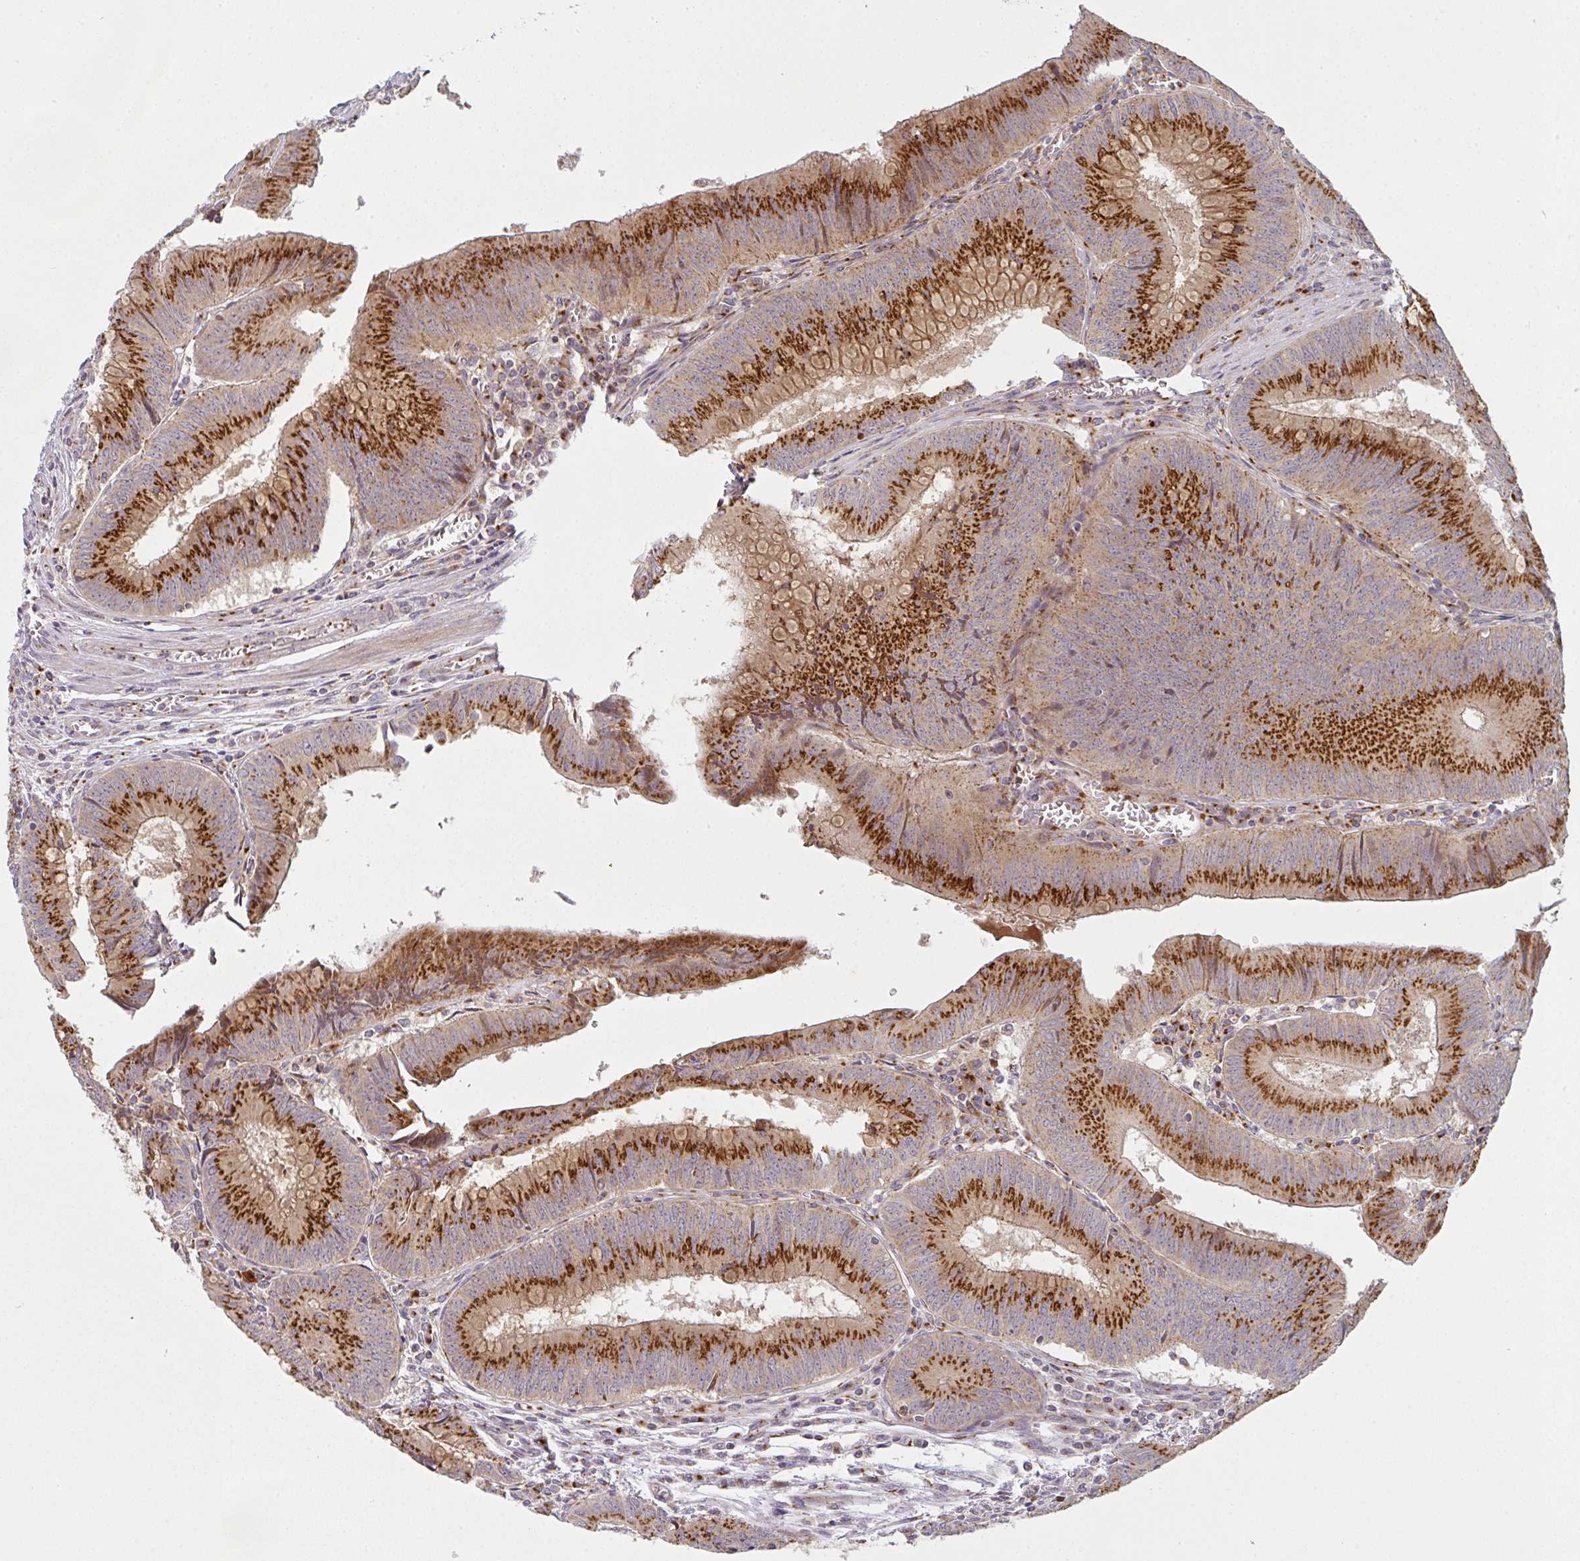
{"staining": {"intensity": "strong", "quantity": "25%-75%", "location": "cytoplasmic/membranous"}, "tissue": "colorectal cancer", "cell_type": "Tumor cells", "image_type": "cancer", "snomed": [{"axis": "morphology", "description": "Adenocarcinoma, NOS"}, {"axis": "topography", "description": "Rectum"}], "caption": "Brown immunohistochemical staining in colorectal cancer (adenocarcinoma) exhibits strong cytoplasmic/membranous positivity in about 25%-75% of tumor cells. The protein of interest is shown in brown color, while the nuclei are stained blue.", "gene": "GVQW3", "patient": {"sex": "female", "age": 72}}